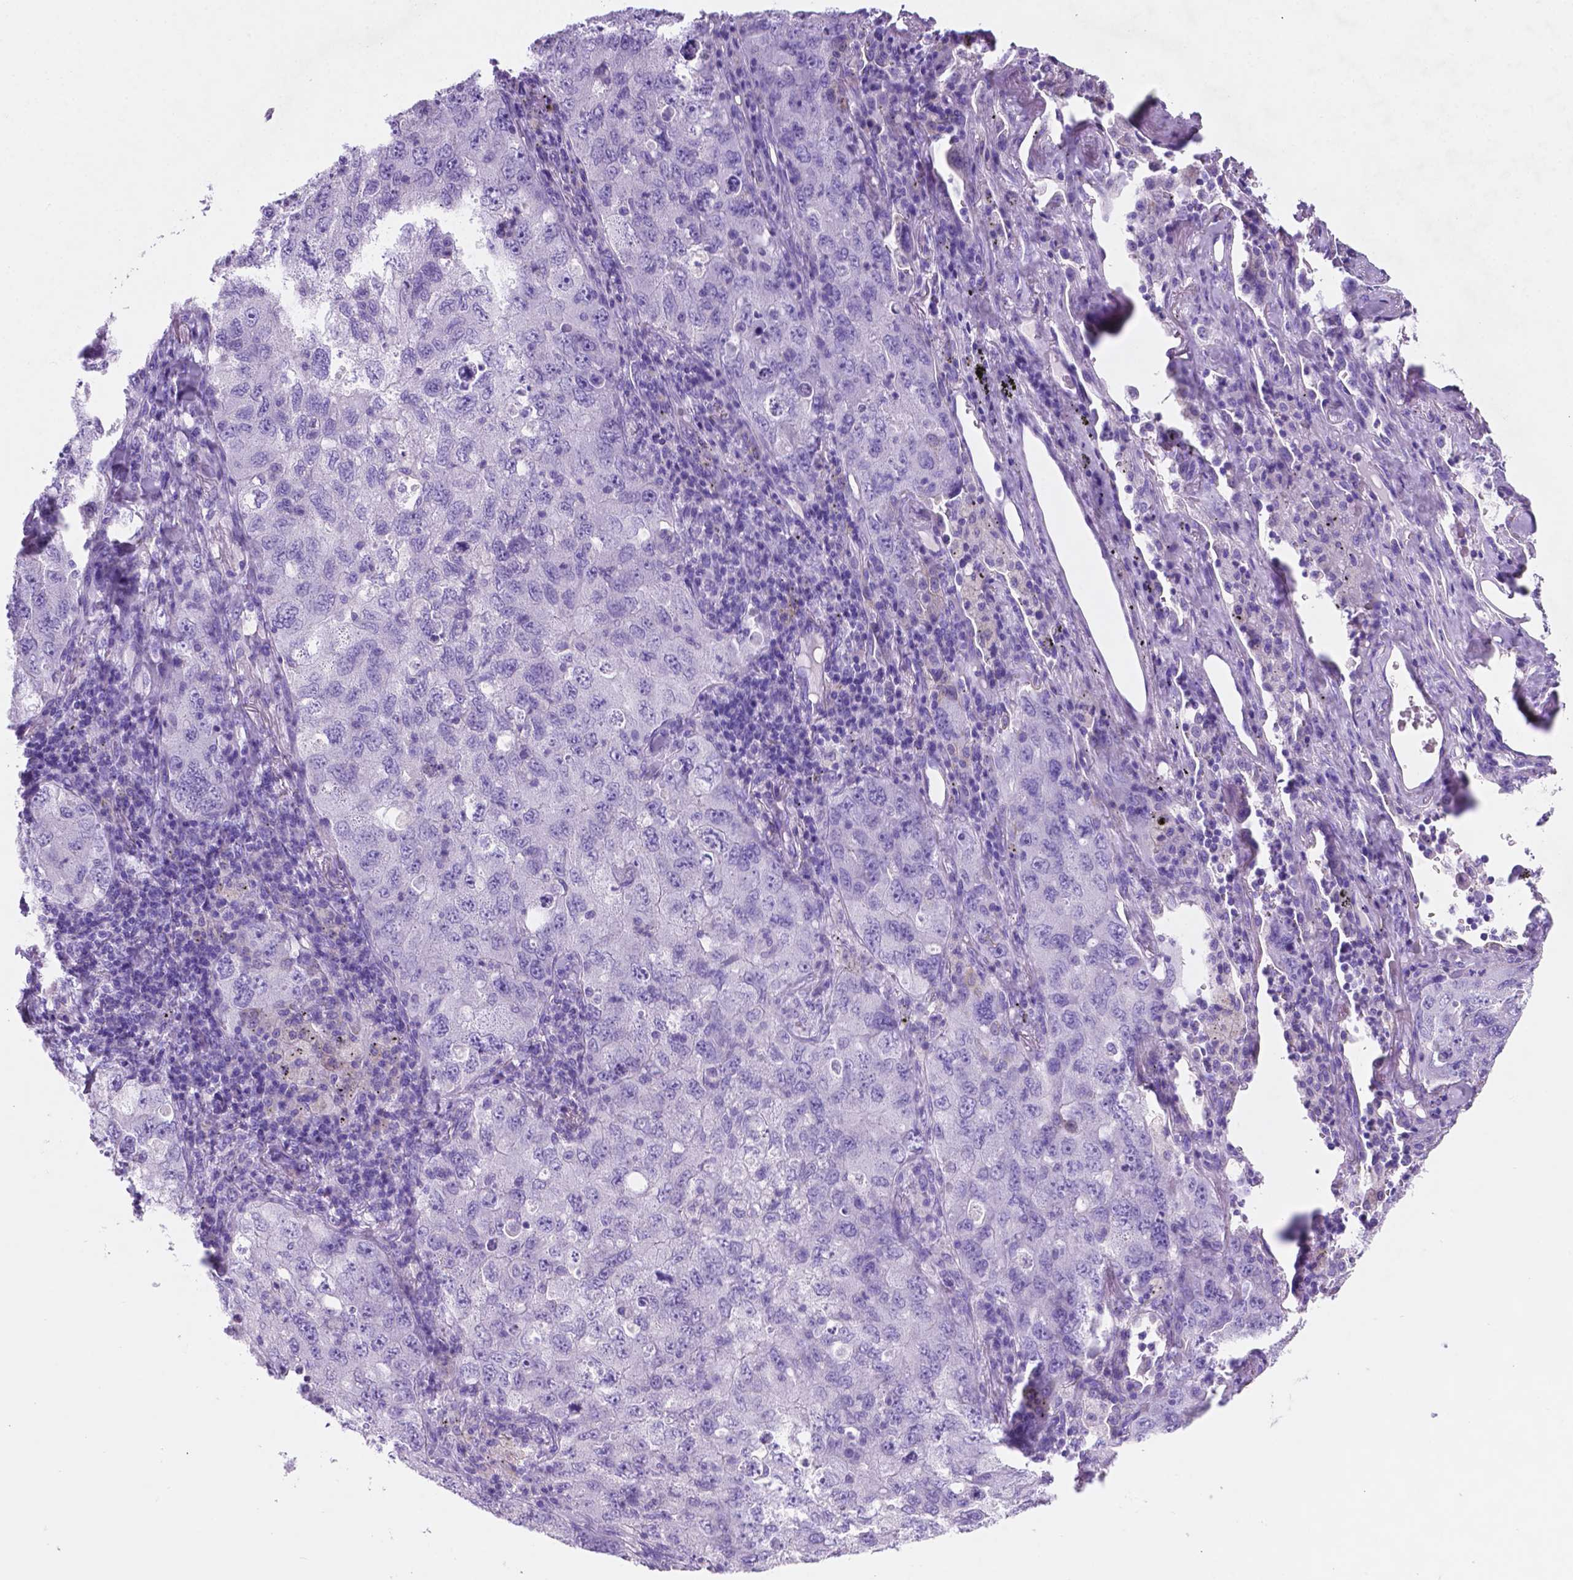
{"staining": {"intensity": "negative", "quantity": "none", "location": "none"}, "tissue": "lung cancer", "cell_type": "Tumor cells", "image_type": "cancer", "snomed": [{"axis": "morphology", "description": "Adenocarcinoma, NOS"}, {"axis": "topography", "description": "Lung"}], "caption": "A high-resolution photomicrograph shows immunohistochemistry (IHC) staining of lung cancer (adenocarcinoma), which exhibits no significant expression in tumor cells.", "gene": "POU4F1", "patient": {"sex": "female", "age": 57}}